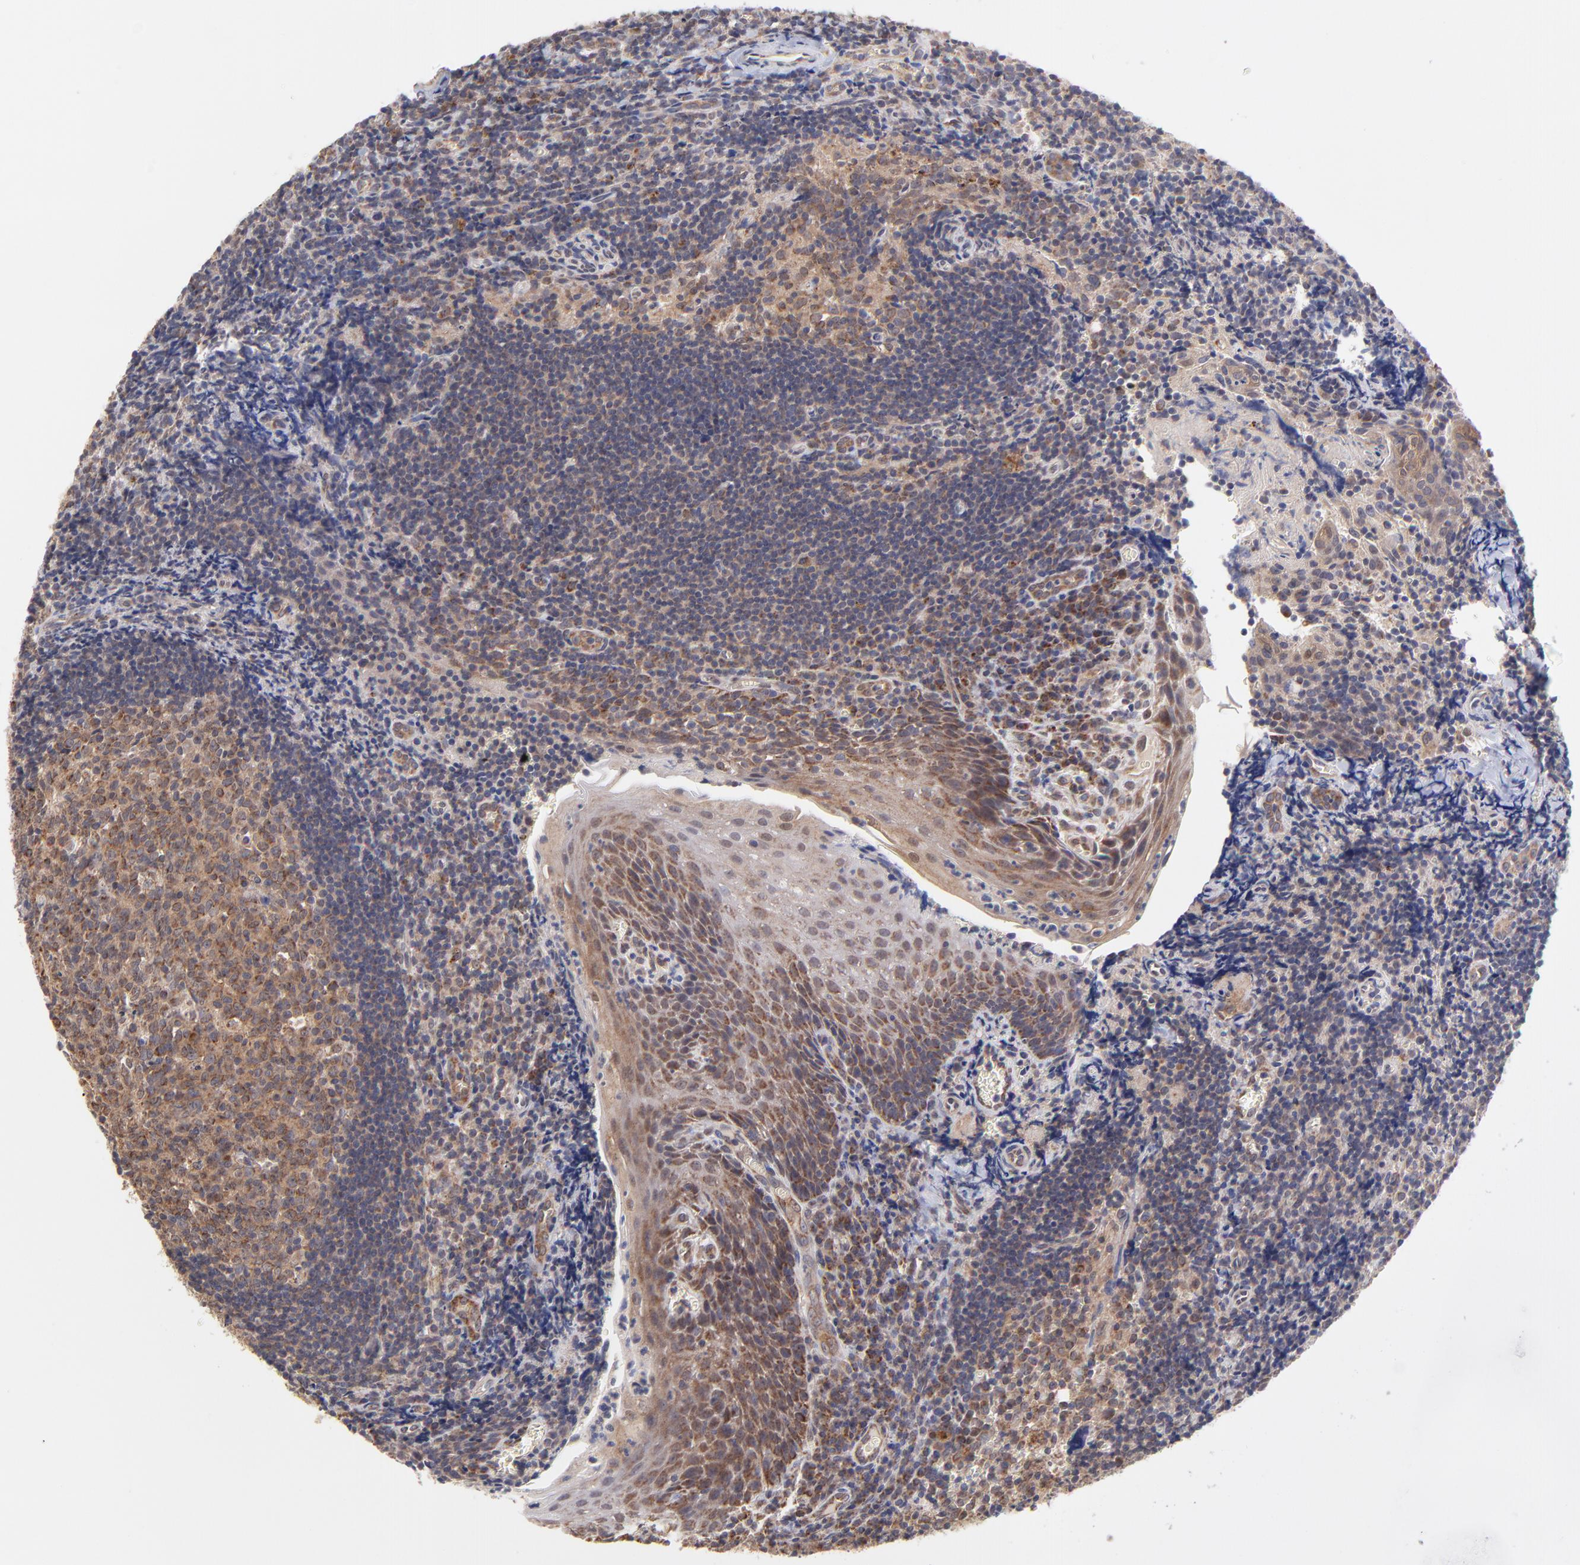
{"staining": {"intensity": "strong", "quantity": ">75%", "location": "cytoplasmic/membranous"}, "tissue": "tonsil", "cell_type": "Germinal center cells", "image_type": "normal", "snomed": [{"axis": "morphology", "description": "Normal tissue, NOS"}, {"axis": "topography", "description": "Tonsil"}], "caption": "High-magnification brightfield microscopy of unremarkable tonsil stained with DAB (brown) and counterstained with hematoxylin (blue). germinal center cells exhibit strong cytoplasmic/membranous expression is appreciated in about>75% of cells. Using DAB (3,3'-diaminobenzidine) (brown) and hematoxylin (blue) stains, captured at high magnification using brightfield microscopy.", "gene": "UBE2H", "patient": {"sex": "male", "age": 20}}